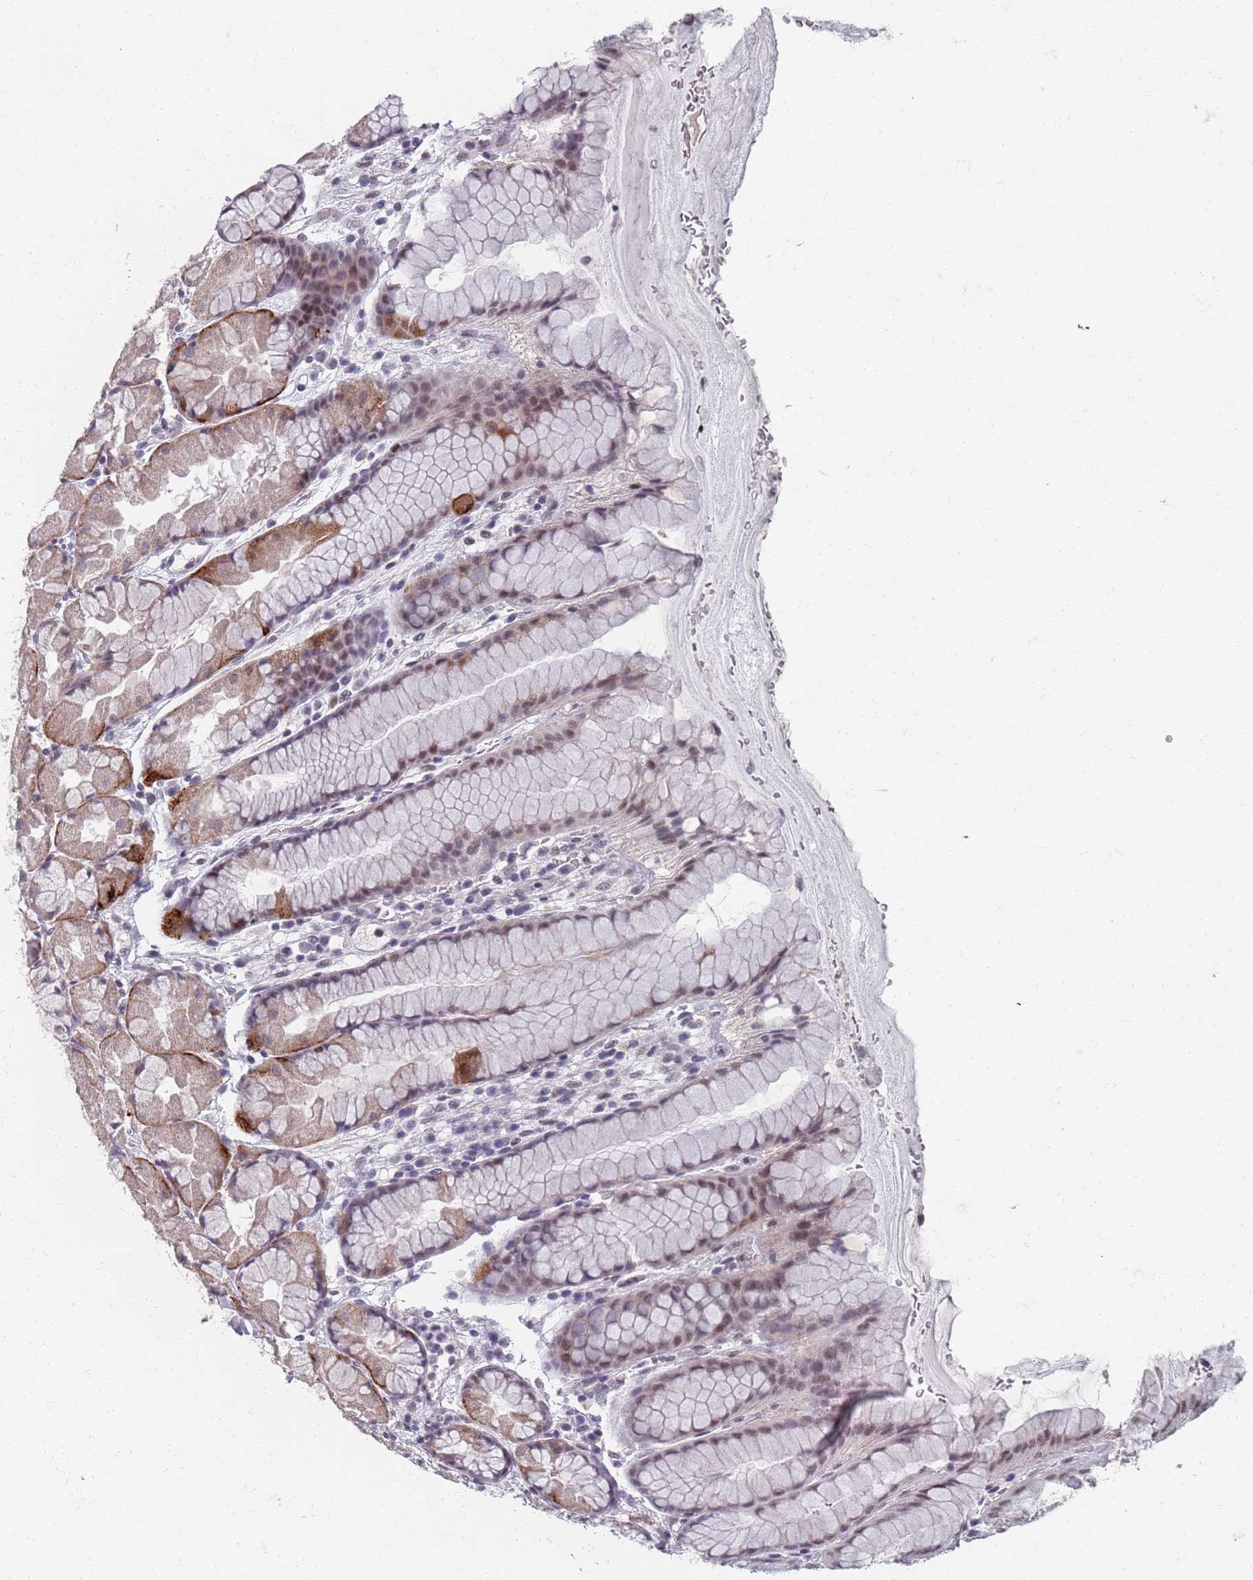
{"staining": {"intensity": "moderate", "quantity": "25%-75%", "location": "nuclear"}, "tissue": "stomach", "cell_type": "Glandular cells", "image_type": "normal", "snomed": [{"axis": "morphology", "description": "Normal tissue, NOS"}, {"axis": "topography", "description": "Stomach"}], "caption": "Immunohistochemistry (IHC) (DAB) staining of normal stomach shows moderate nuclear protein positivity in about 25%-75% of glandular cells. (Stains: DAB in brown, nuclei in blue, Microscopy: brightfield microscopy at high magnification).", "gene": "SAMD1", "patient": {"sex": "male", "age": 57}}